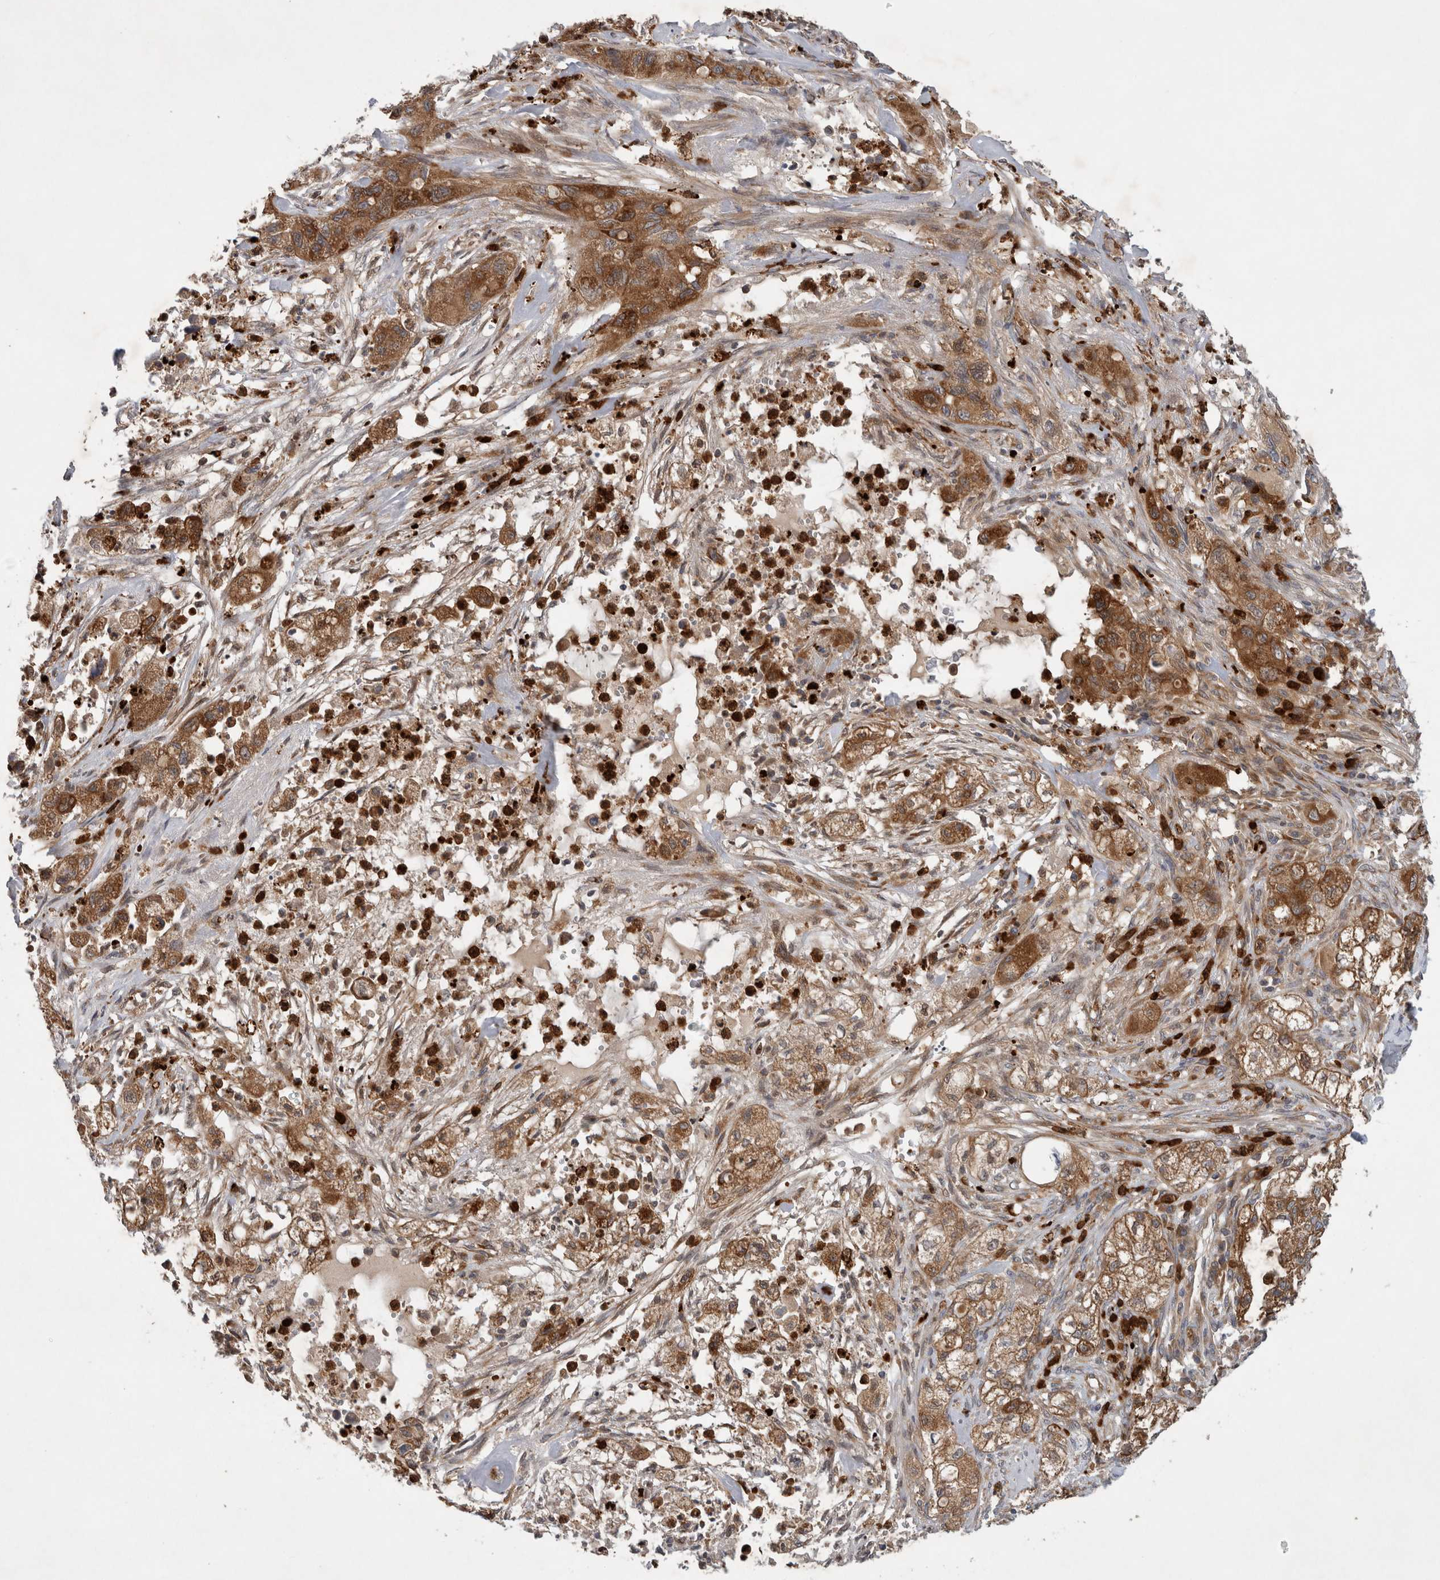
{"staining": {"intensity": "moderate", "quantity": ">75%", "location": "cytoplasmic/membranous"}, "tissue": "pancreatic cancer", "cell_type": "Tumor cells", "image_type": "cancer", "snomed": [{"axis": "morphology", "description": "Adenocarcinoma, NOS"}, {"axis": "topography", "description": "Pancreas"}], "caption": "Immunohistochemistry (IHC) histopathology image of human pancreatic adenocarcinoma stained for a protein (brown), which reveals medium levels of moderate cytoplasmic/membranous positivity in about >75% of tumor cells.", "gene": "PDCD2", "patient": {"sex": "female", "age": 78}}